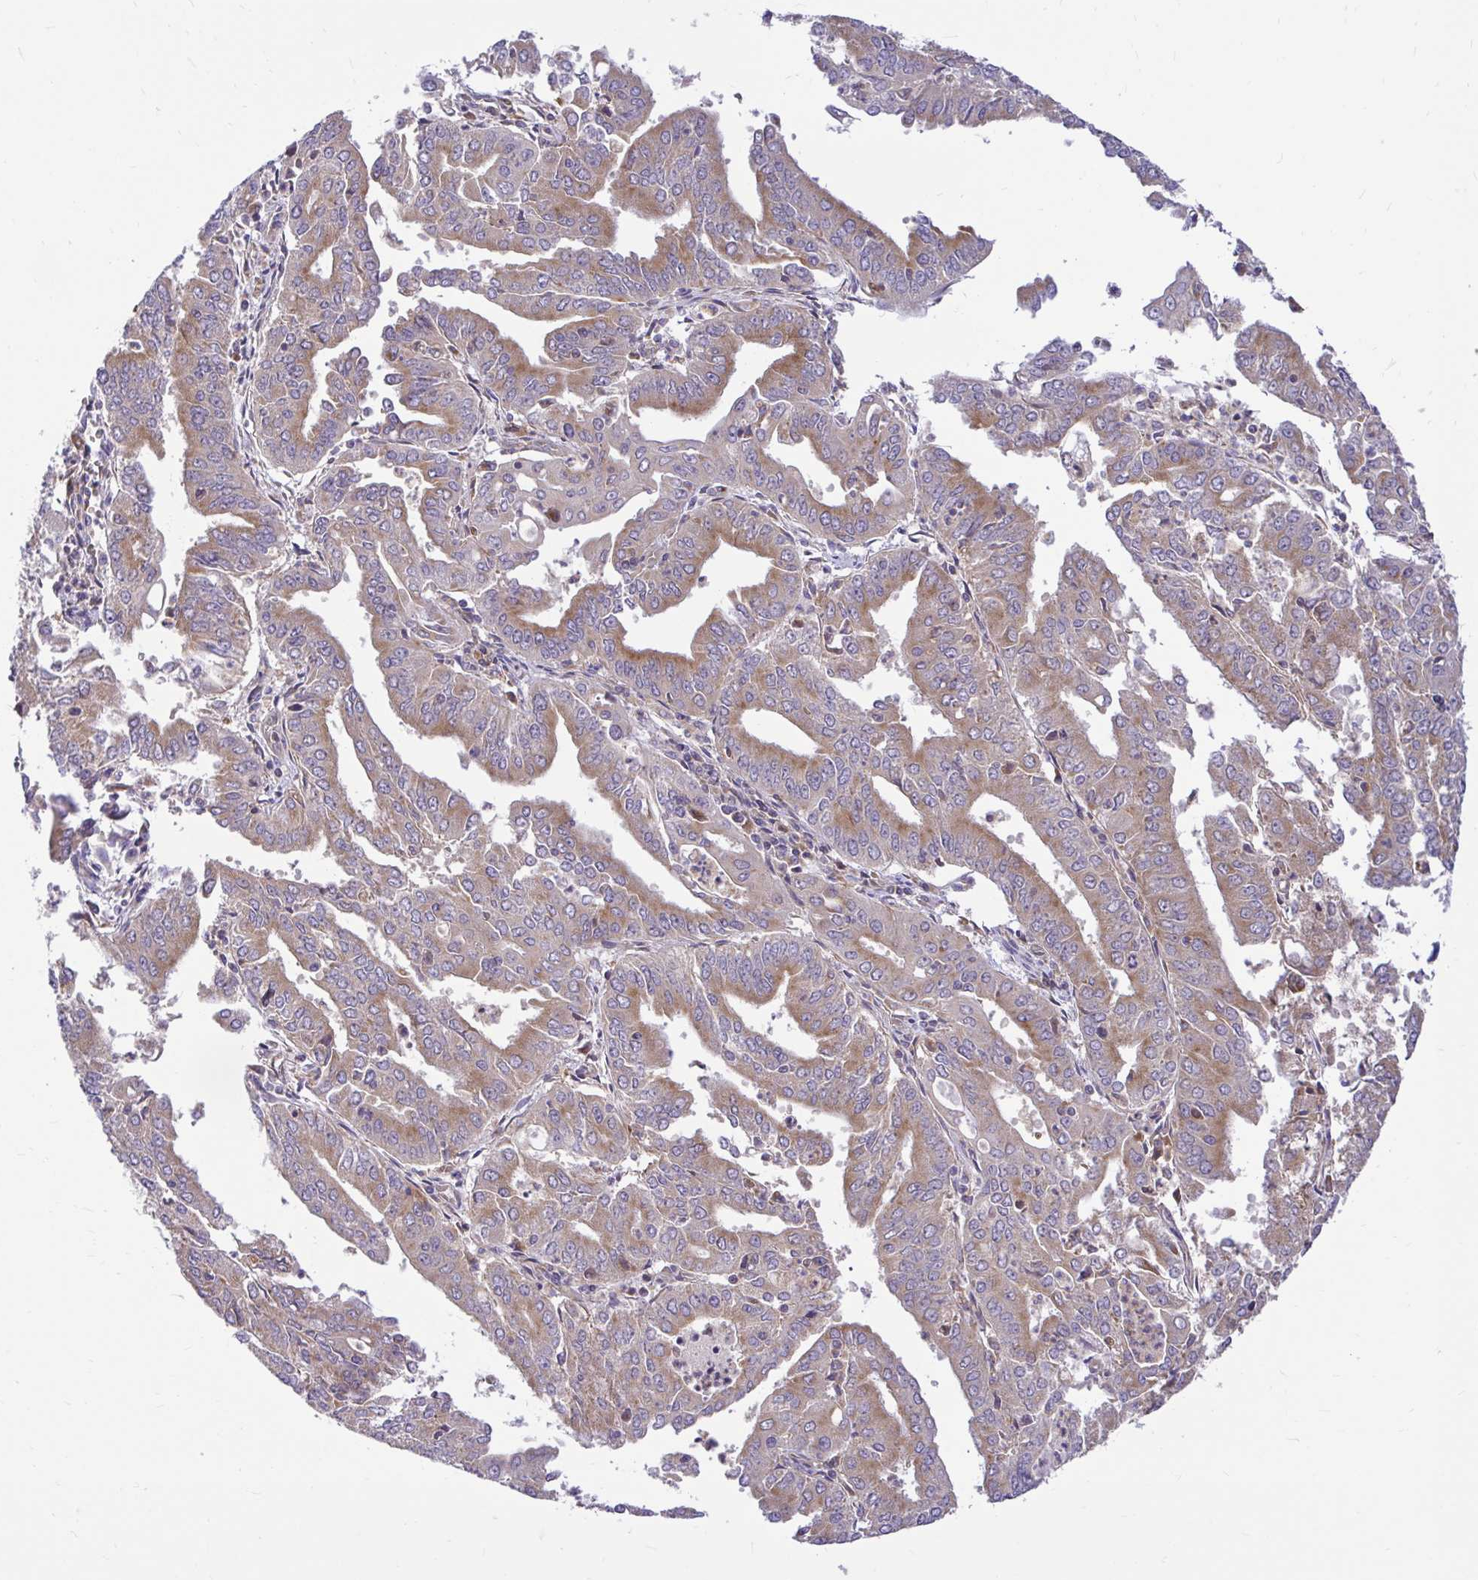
{"staining": {"intensity": "moderate", "quantity": ">75%", "location": "cytoplasmic/membranous"}, "tissue": "cervical cancer", "cell_type": "Tumor cells", "image_type": "cancer", "snomed": [{"axis": "morphology", "description": "Adenocarcinoma, NOS"}, {"axis": "topography", "description": "Cervix"}], "caption": "Protein staining of adenocarcinoma (cervical) tissue demonstrates moderate cytoplasmic/membranous staining in about >75% of tumor cells.", "gene": "VTI1B", "patient": {"sex": "female", "age": 56}}